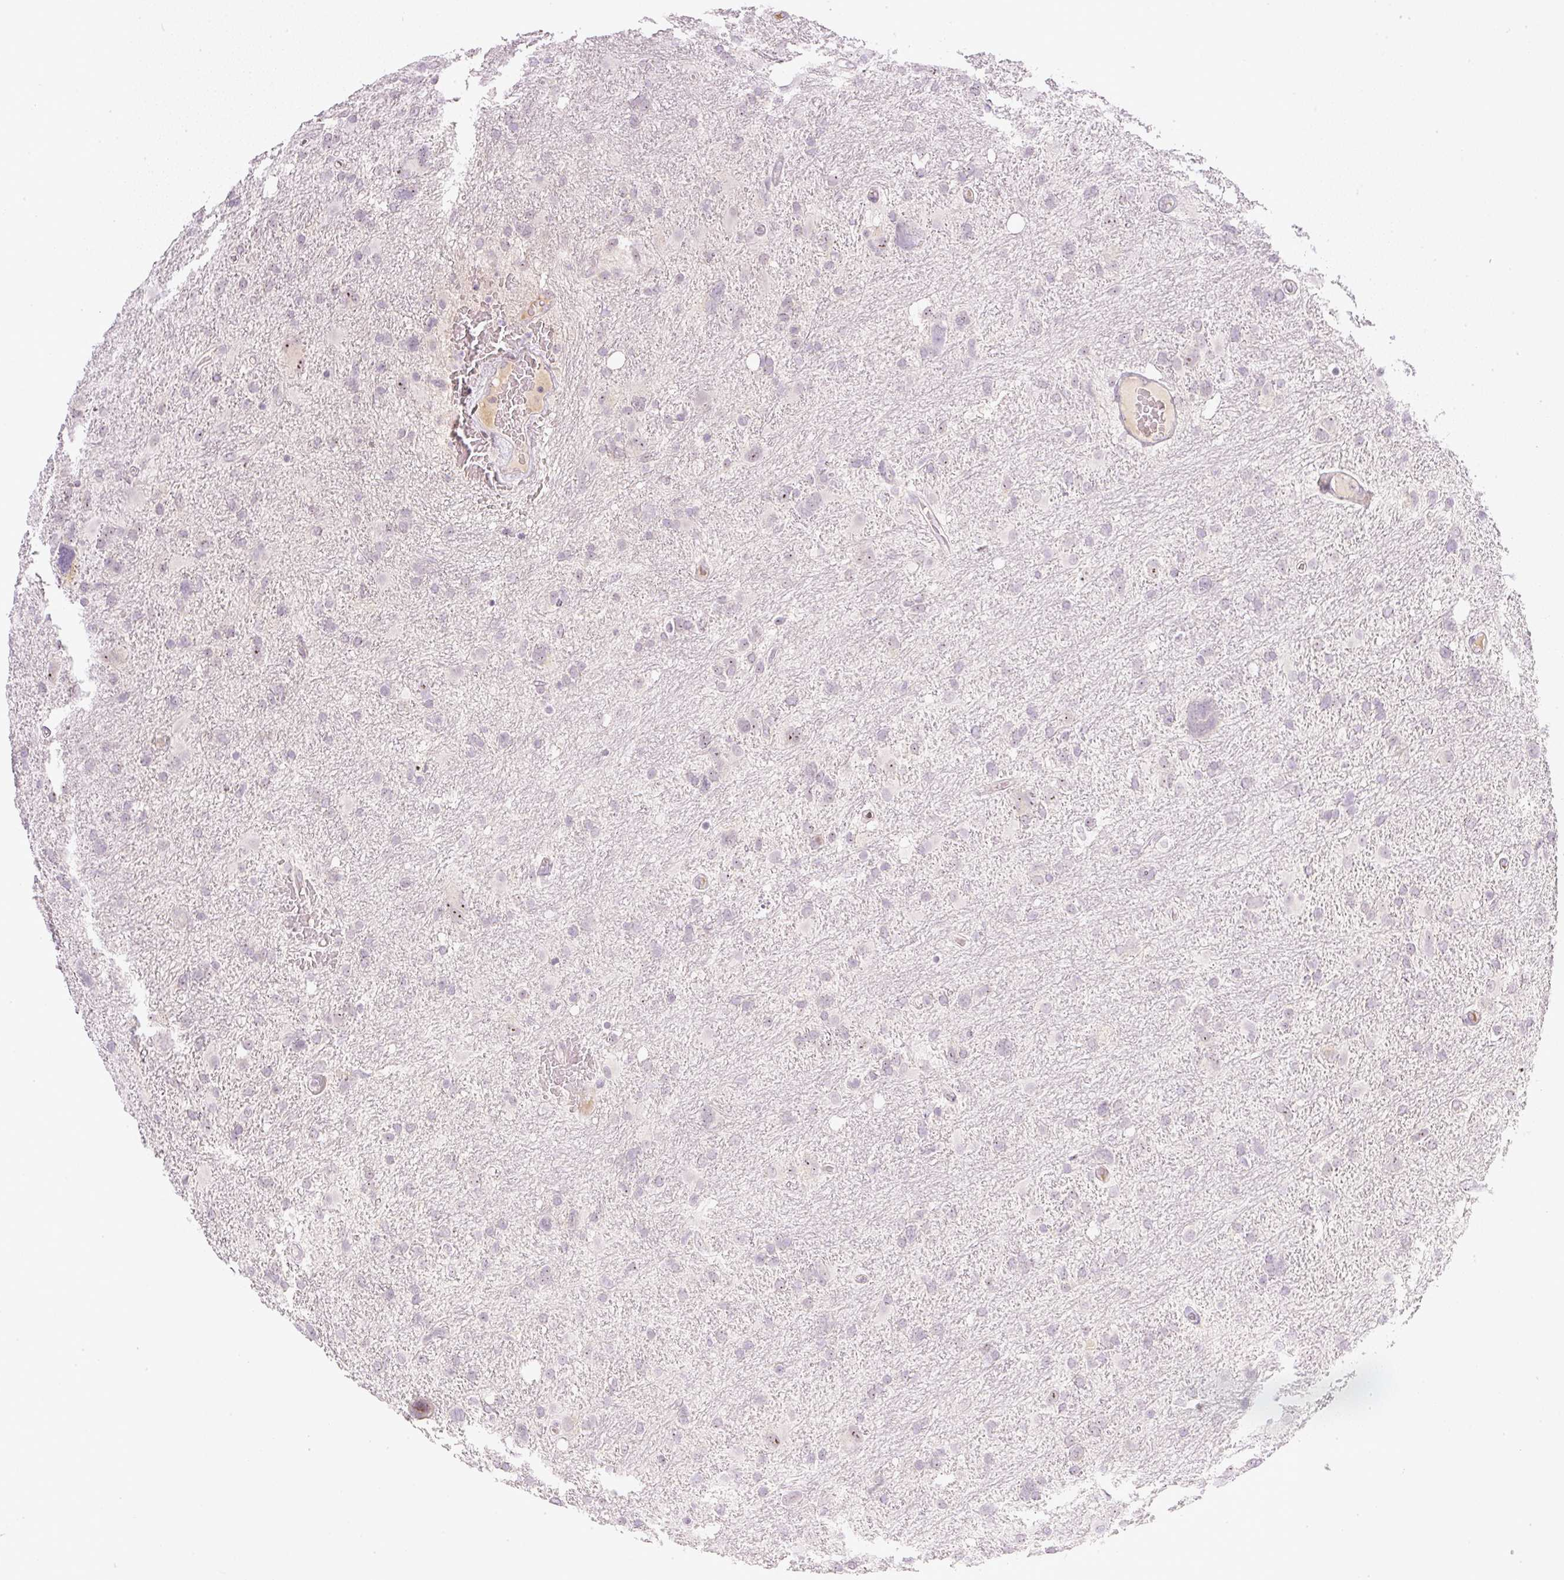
{"staining": {"intensity": "negative", "quantity": "none", "location": "none"}, "tissue": "glioma", "cell_type": "Tumor cells", "image_type": "cancer", "snomed": [{"axis": "morphology", "description": "Glioma, malignant, High grade"}, {"axis": "topography", "description": "Brain"}], "caption": "Image shows no protein staining in tumor cells of glioma tissue. Nuclei are stained in blue.", "gene": "AAR2", "patient": {"sex": "male", "age": 61}}